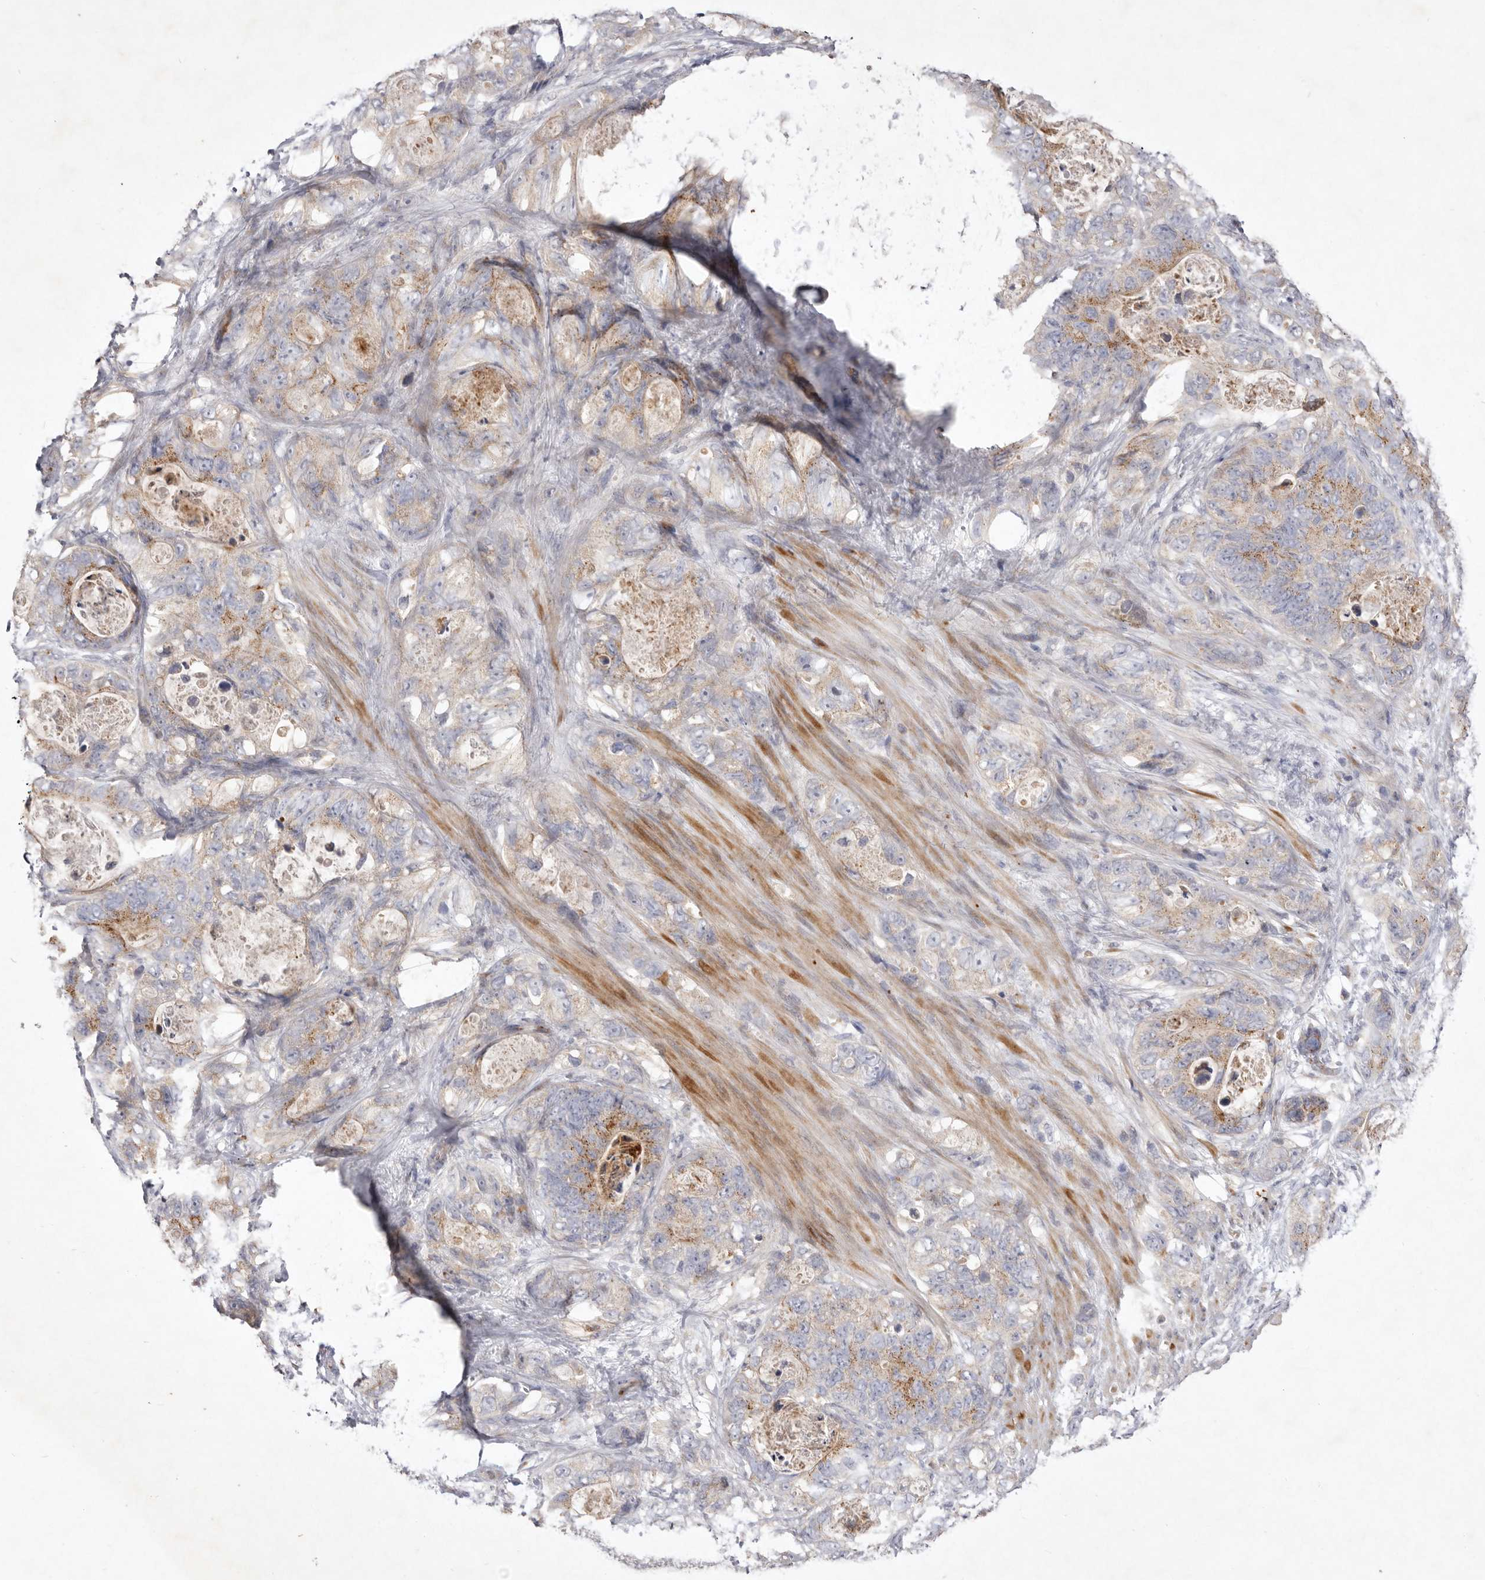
{"staining": {"intensity": "moderate", "quantity": ">75%", "location": "cytoplasmic/membranous"}, "tissue": "stomach cancer", "cell_type": "Tumor cells", "image_type": "cancer", "snomed": [{"axis": "morphology", "description": "Normal tissue, NOS"}, {"axis": "morphology", "description": "Adenocarcinoma, NOS"}, {"axis": "topography", "description": "Stomach"}], "caption": "Human stomach adenocarcinoma stained for a protein (brown) demonstrates moderate cytoplasmic/membranous positive expression in approximately >75% of tumor cells.", "gene": "USP24", "patient": {"sex": "female", "age": 89}}